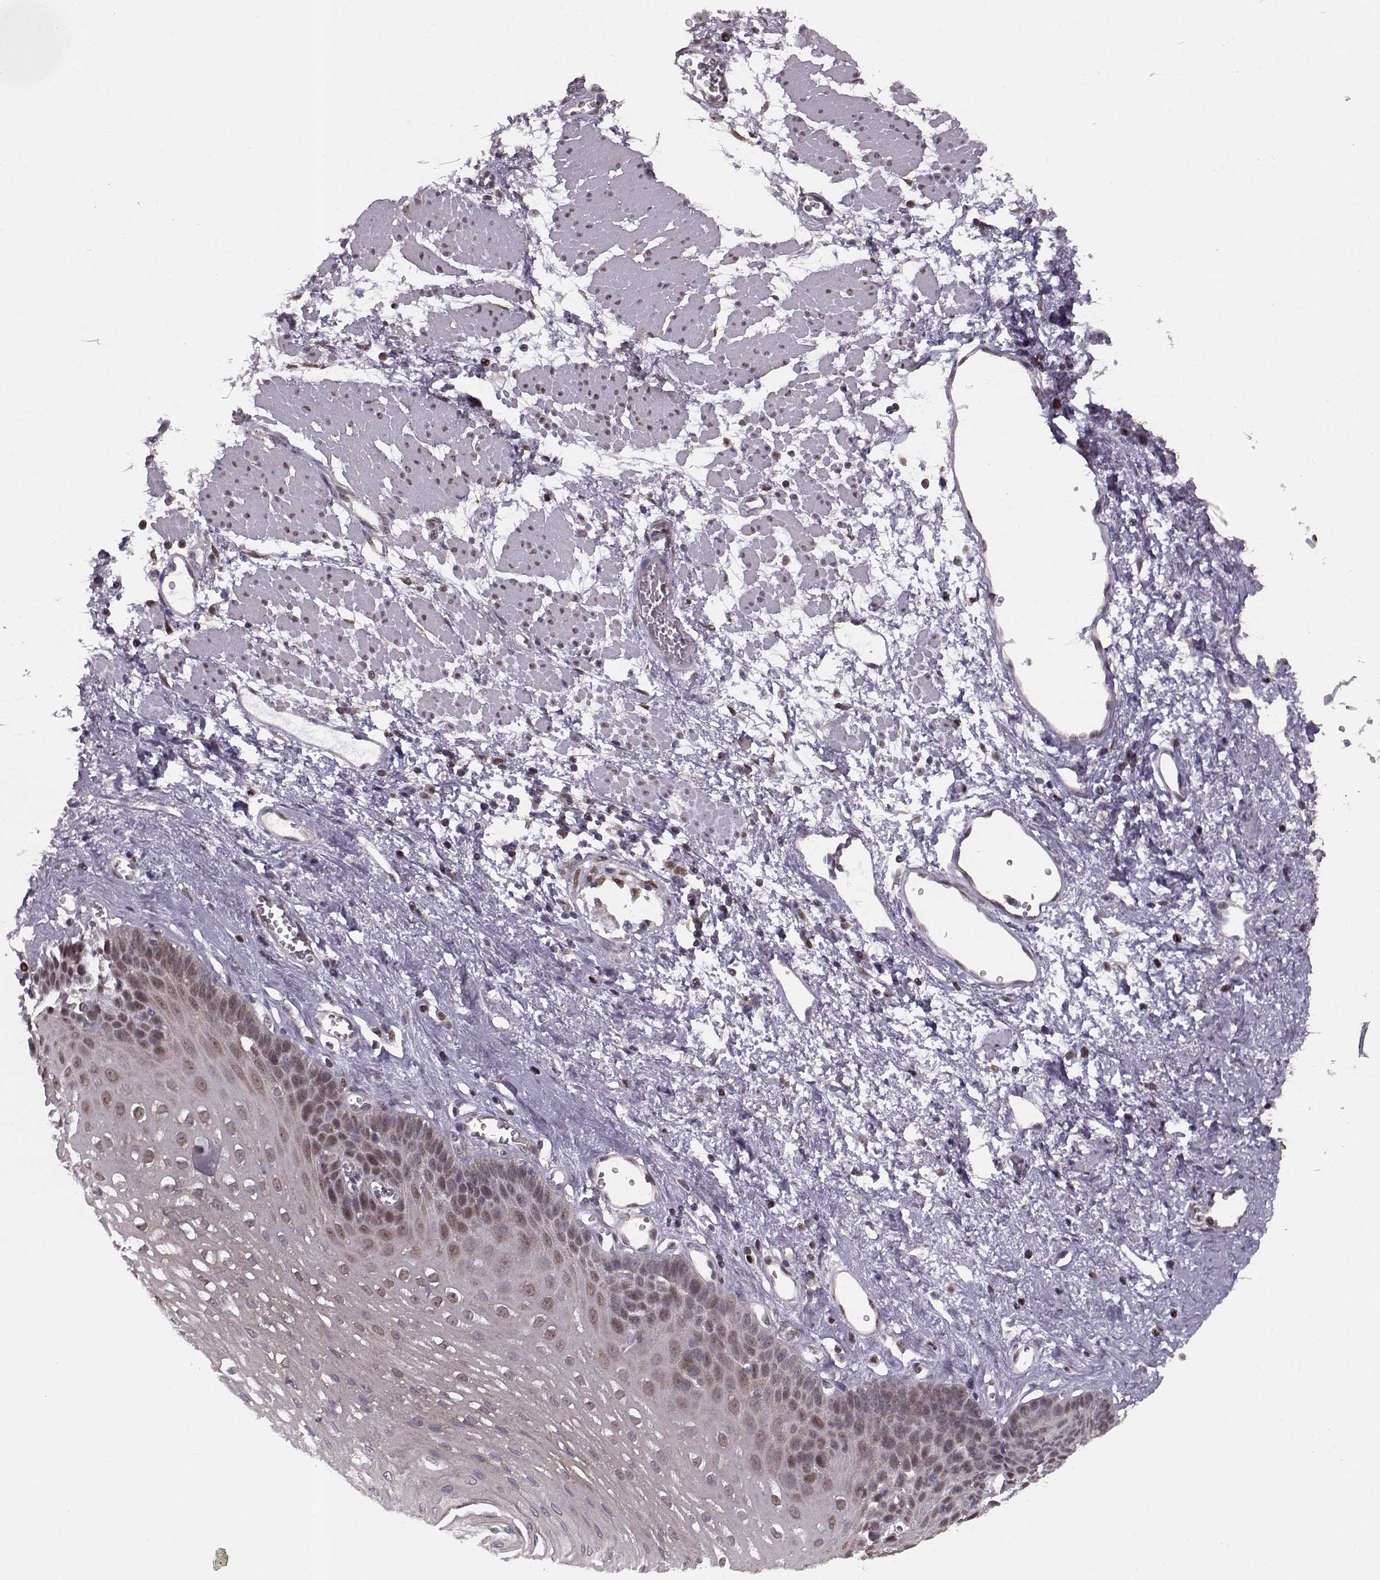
{"staining": {"intensity": "weak", "quantity": ">75%", "location": "nuclear"}, "tissue": "esophagus", "cell_type": "Squamous epithelial cells", "image_type": "normal", "snomed": [{"axis": "morphology", "description": "Normal tissue, NOS"}, {"axis": "topography", "description": "Esophagus"}], "caption": "Esophagus stained with IHC demonstrates weak nuclear positivity in about >75% of squamous epithelial cells.", "gene": "KLF6", "patient": {"sex": "female", "age": 62}}